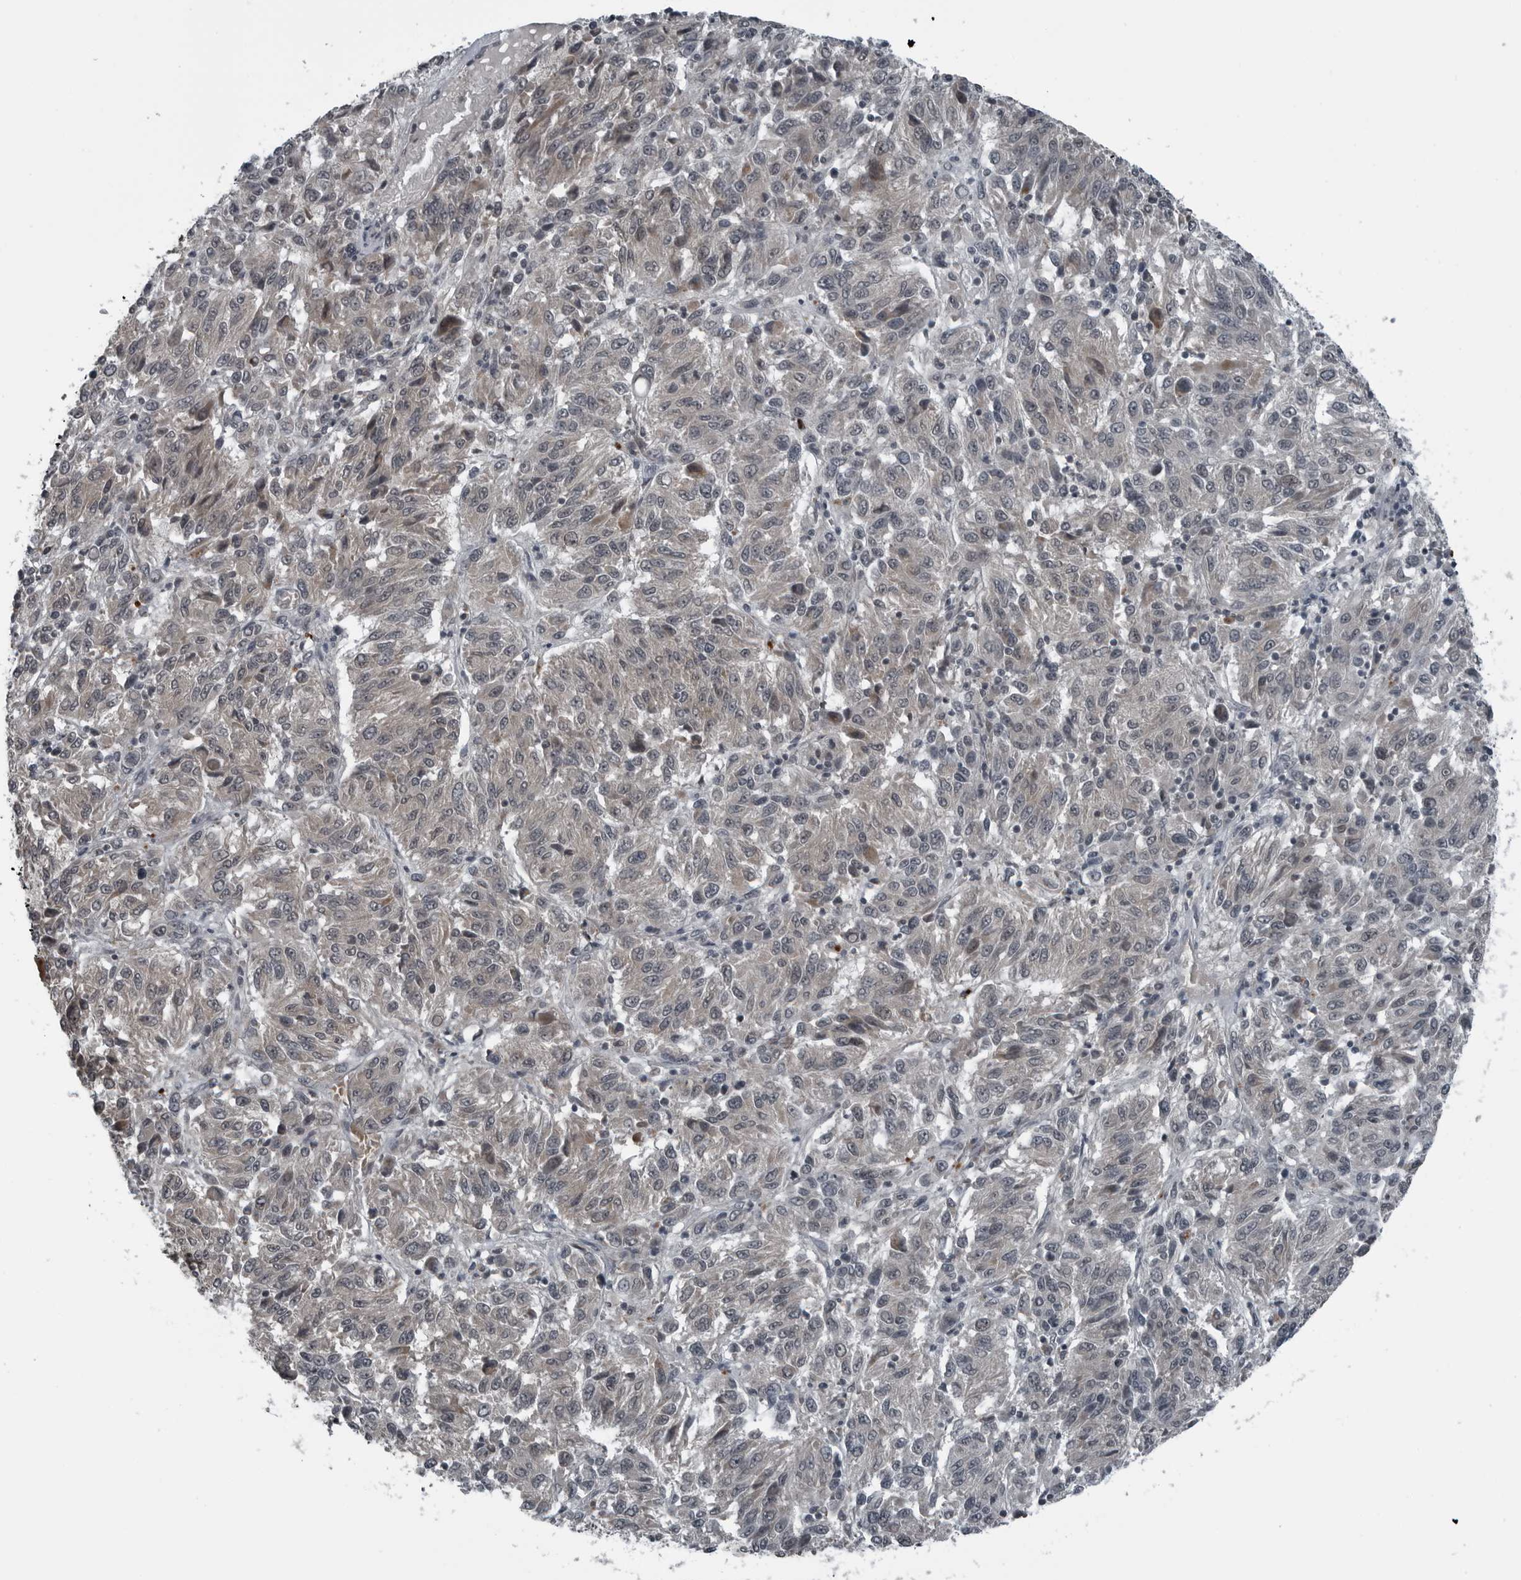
{"staining": {"intensity": "weak", "quantity": "<25%", "location": "cytoplasmic/membranous"}, "tissue": "melanoma", "cell_type": "Tumor cells", "image_type": "cancer", "snomed": [{"axis": "morphology", "description": "Malignant melanoma, NOS"}, {"axis": "topography", "description": "Skin"}], "caption": "Tumor cells show no significant staining in melanoma. (Brightfield microscopy of DAB immunohistochemistry at high magnification).", "gene": "GAK", "patient": {"sex": "female", "age": 82}}